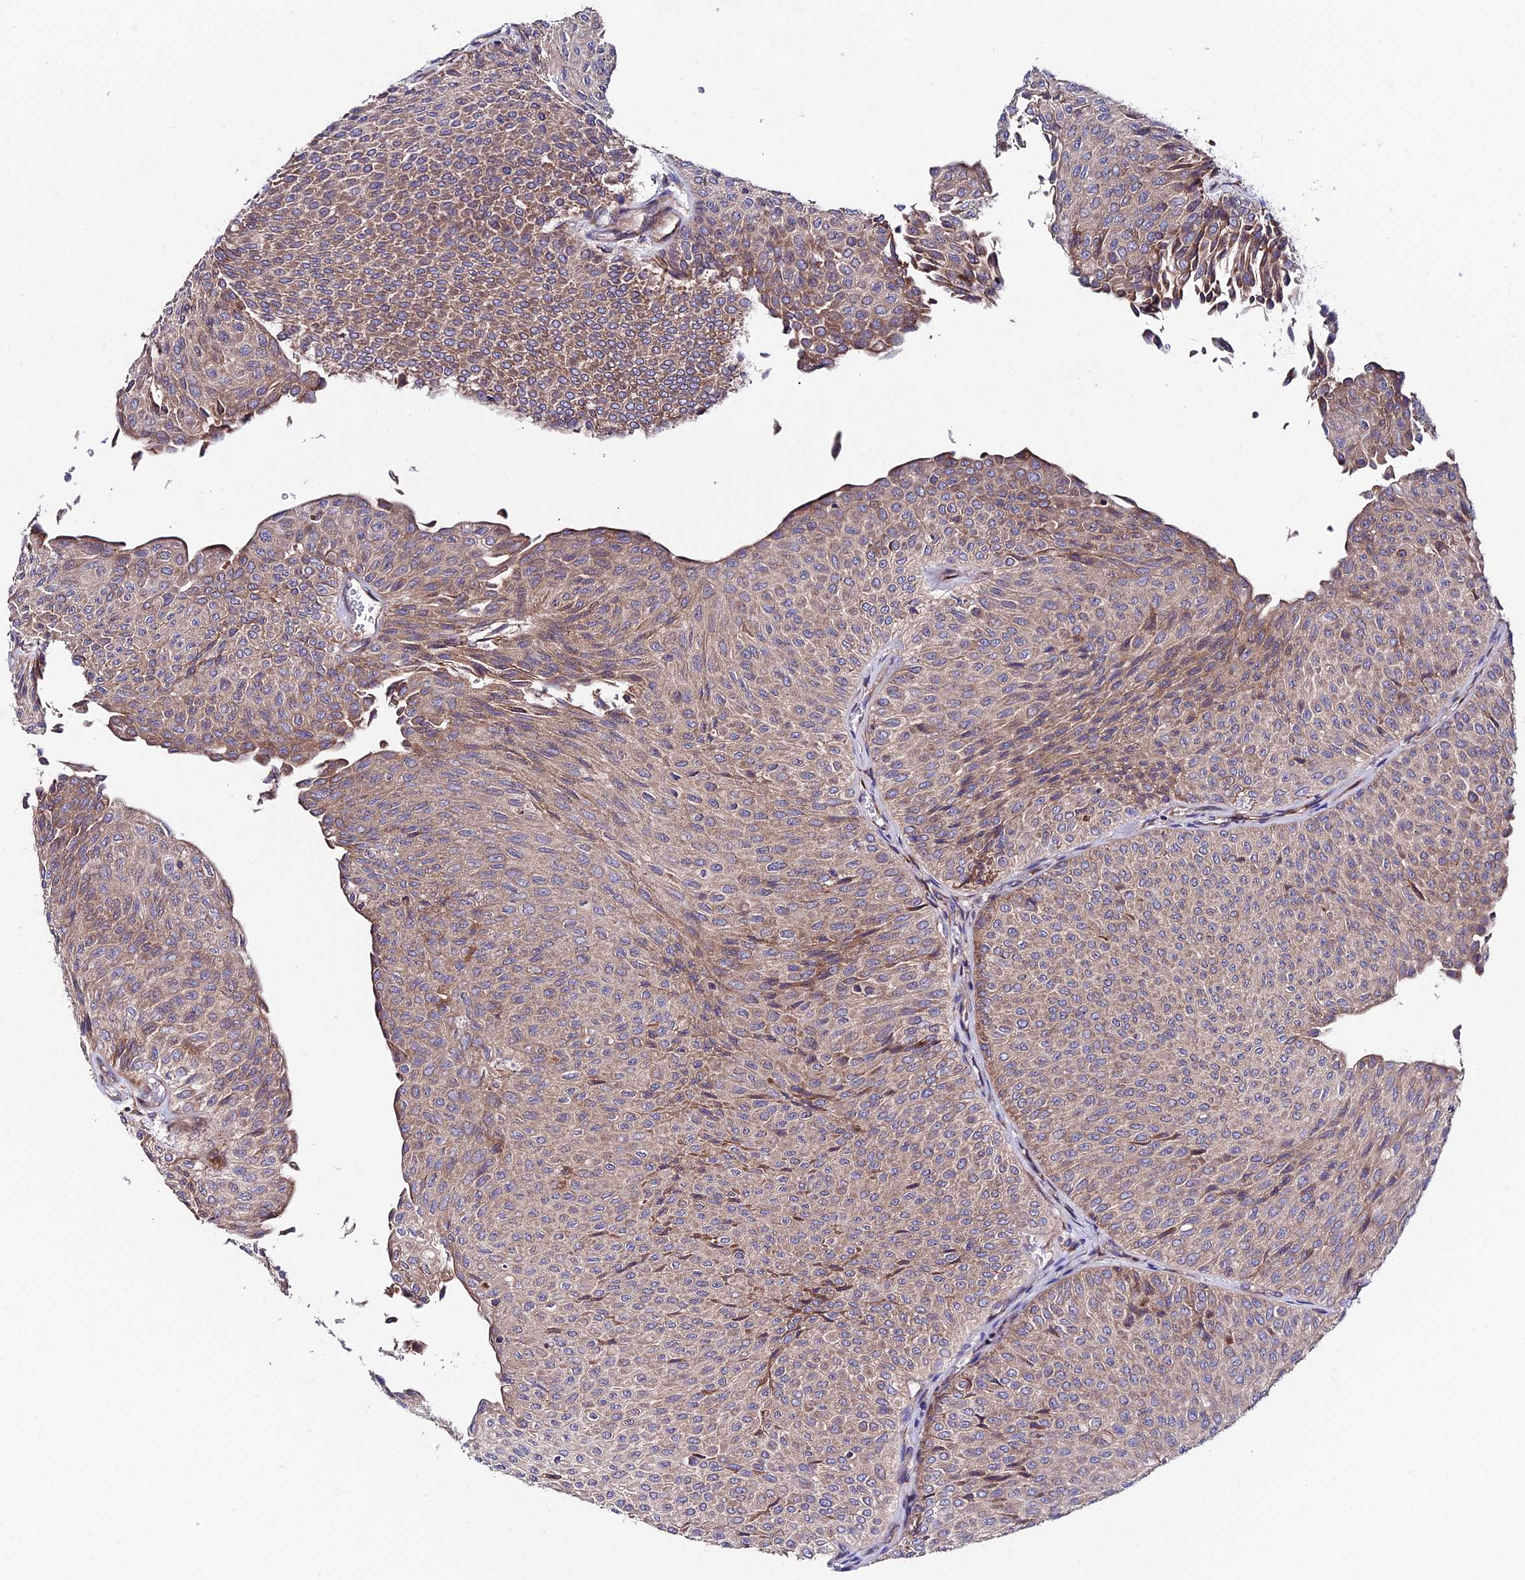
{"staining": {"intensity": "moderate", "quantity": "25%-75%", "location": "cytoplasmic/membranous"}, "tissue": "urothelial cancer", "cell_type": "Tumor cells", "image_type": "cancer", "snomed": [{"axis": "morphology", "description": "Urothelial carcinoma, Low grade"}, {"axis": "topography", "description": "Urinary bladder"}], "caption": "Low-grade urothelial carcinoma stained for a protein (brown) reveals moderate cytoplasmic/membranous positive positivity in approximately 25%-75% of tumor cells.", "gene": "EIF3K", "patient": {"sex": "male", "age": 78}}